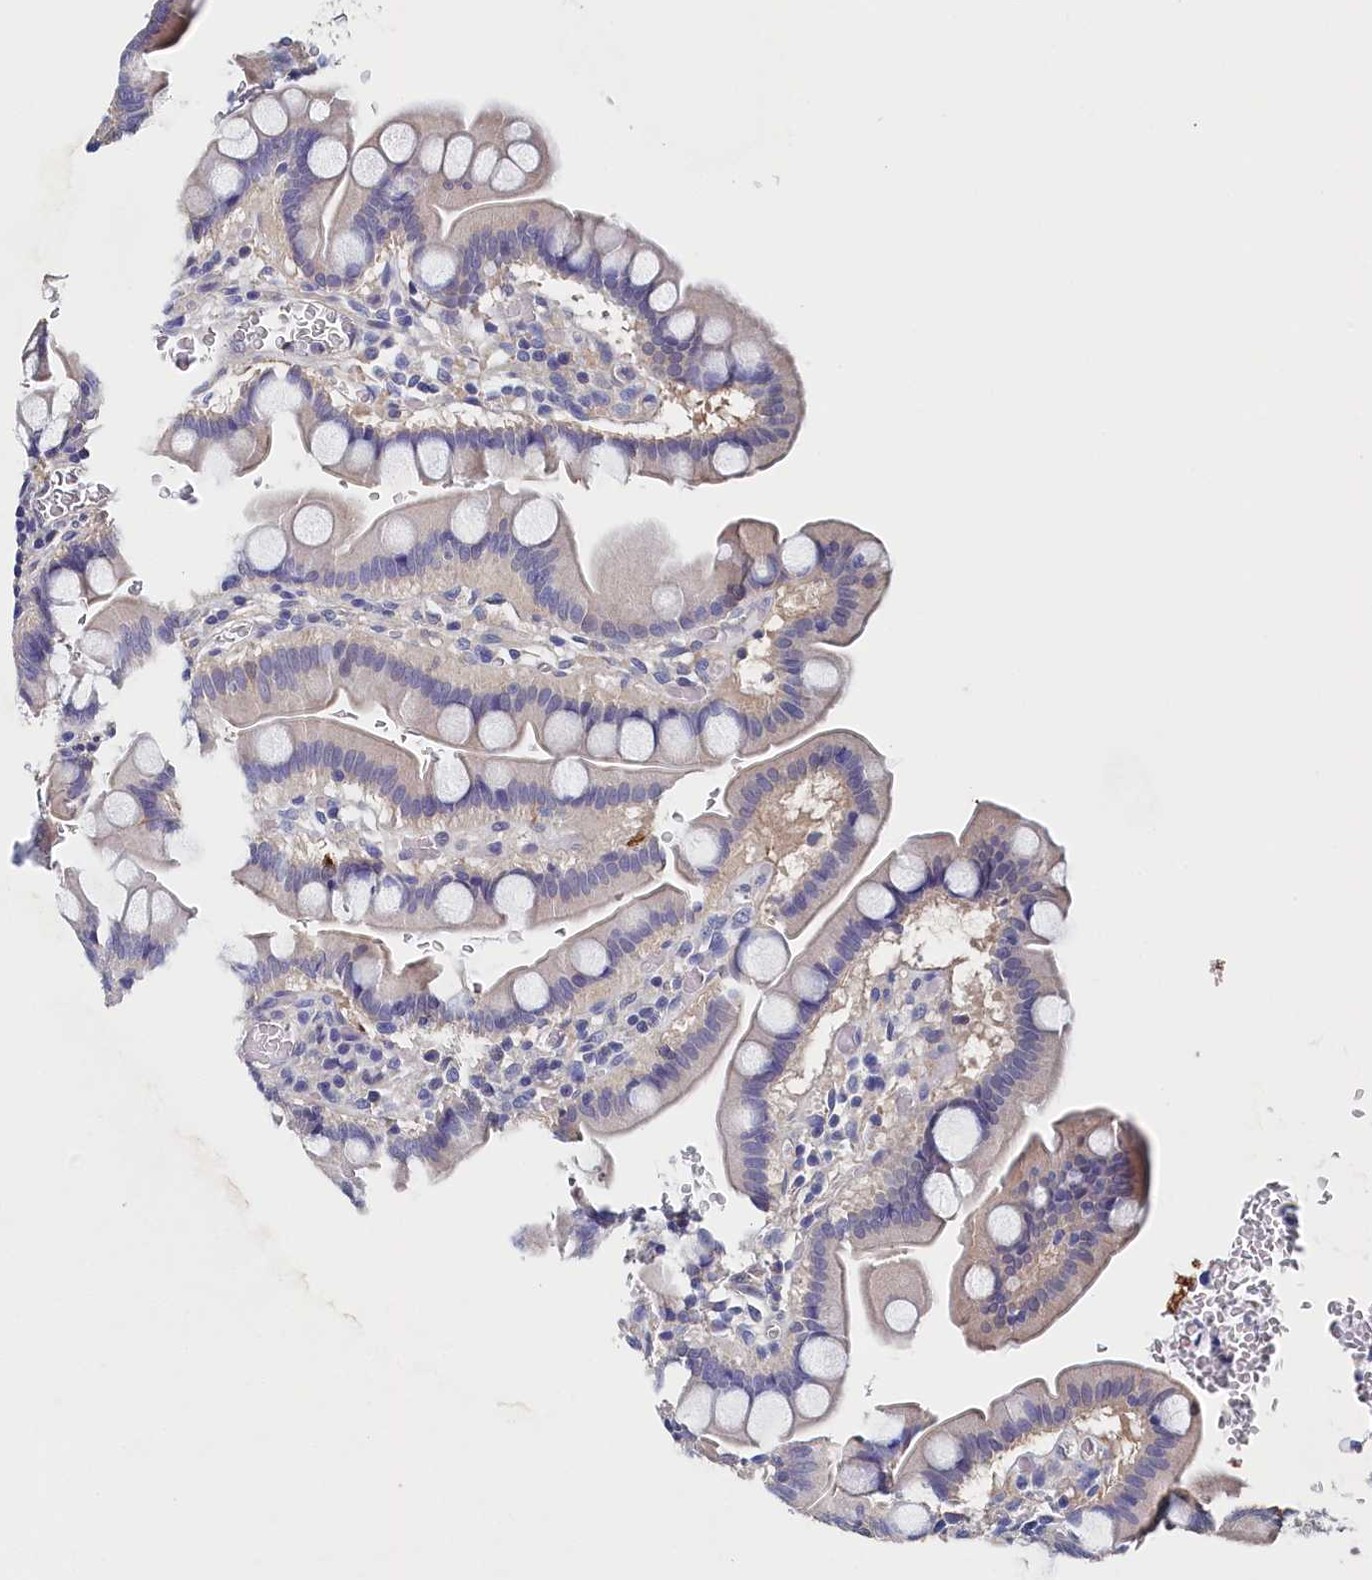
{"staining": {"intensity": "weak", "quantity": "<25%", "location": "cytoplasmic/membranous"}, "tissue": "small intestine", "cell_type": "Glandular cells", "image_type": "normal", "snomed": [{"axis": "morphology", "description": "Normal tissue, NOS"}, {"axis": "topography", "description": "Stomach, upper"}, {"axis": "topography", "description": "Stomach, lower"}, {"axis": "topography", "description": "Small intestine"}], "caption": "This histopathology image is of normal small intestine stained with immunohistochemistry to label a protein in brown with the nuclei are counter-stained blue. There is no staining in glandular cells. Nuclei are stained in blue.", "gene": "BHMT", "patient": {"sex": "male", "age": 68}}